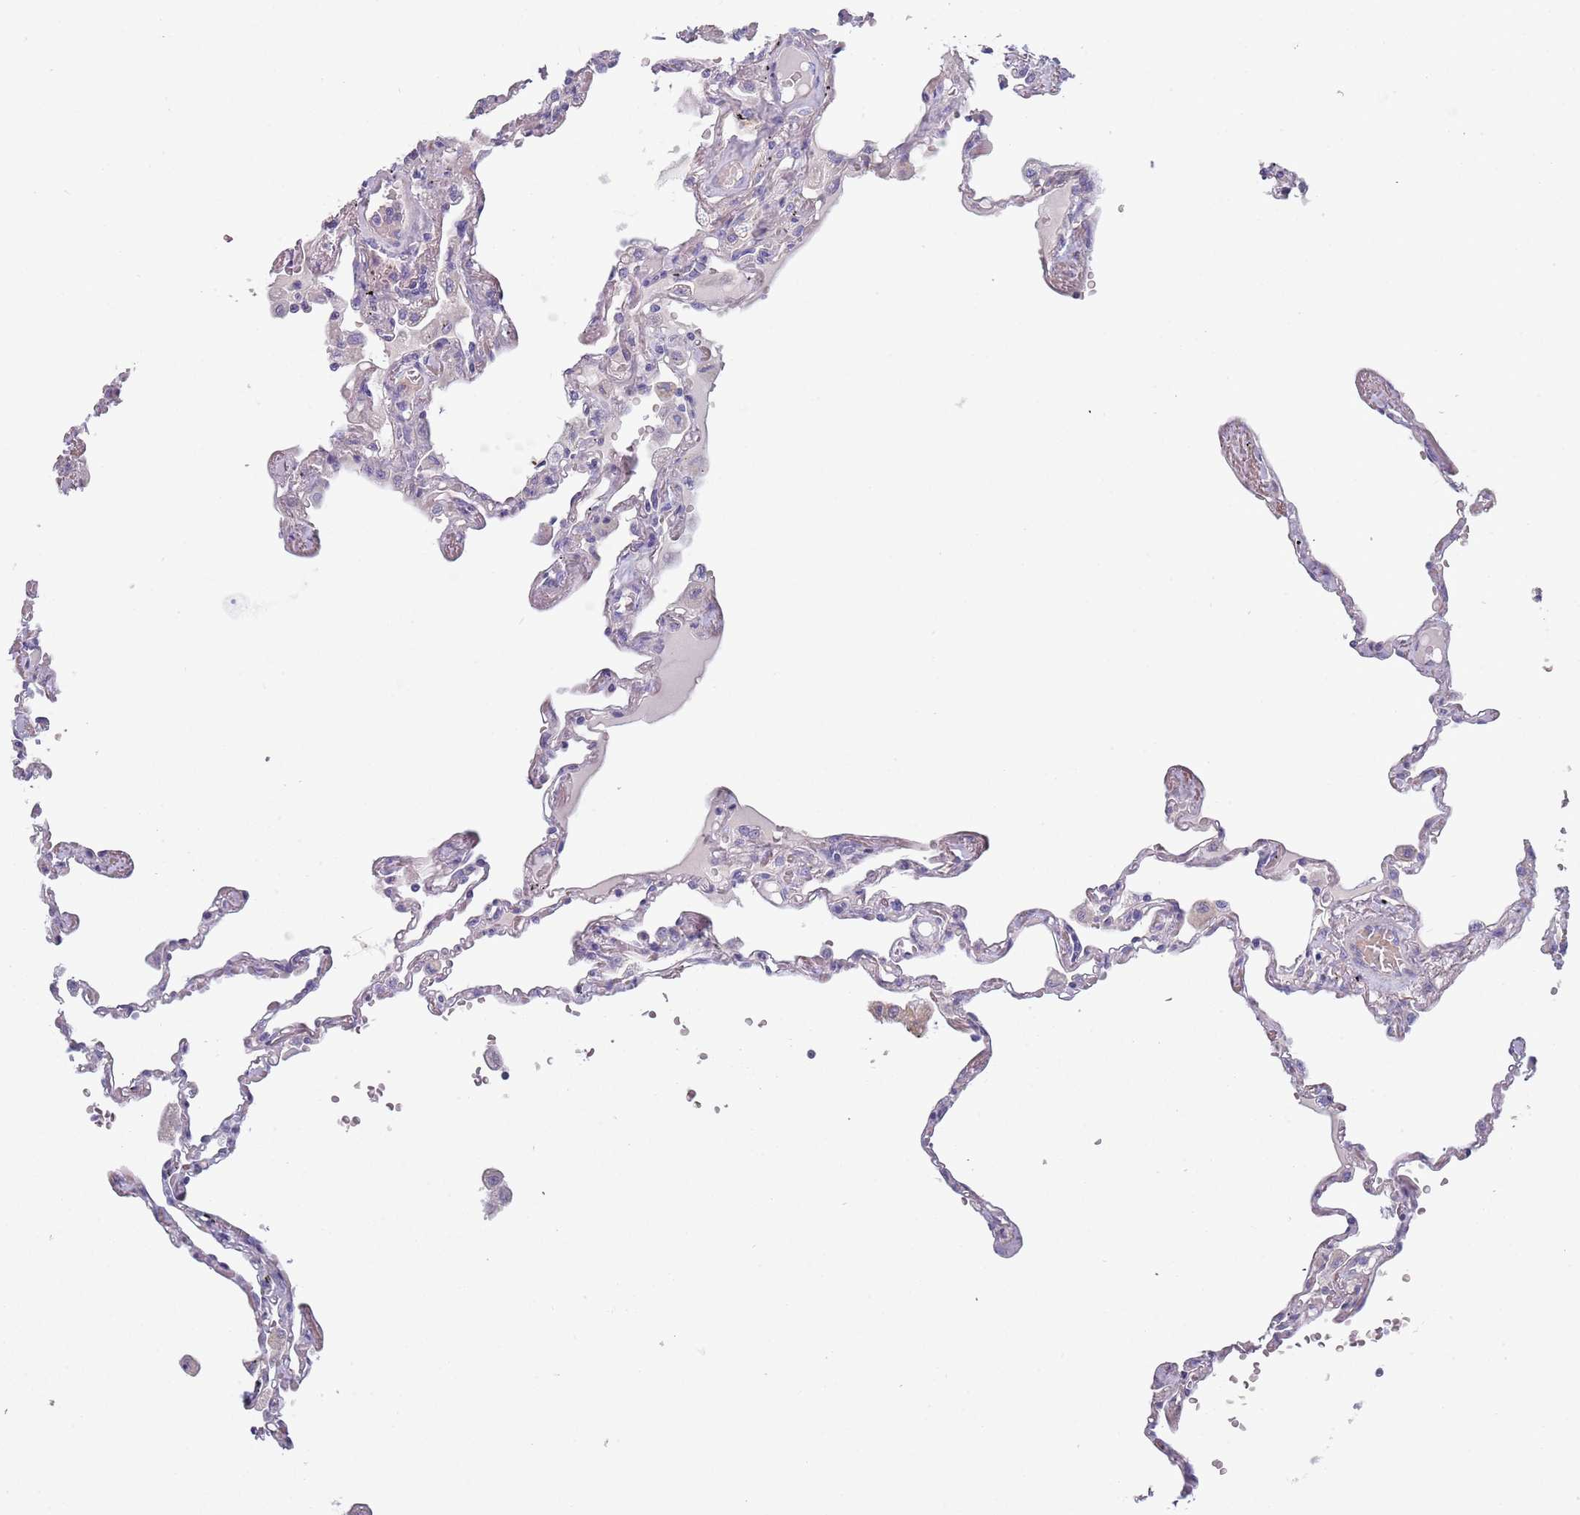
{"staining": {"intensity": "negative", "quantity": "none", "location": "none"}, "tissue": "lung", "cell_type": "Alveolar cells", "image_type": "normal", "snomed": [{"axis": "morphology", "description": "Normal tissue, NOS"}, {"axis": "topography", "description": "Lung"}], "caption": "A photomicrograph of lung stained for a protein reveals no brown staining in alveolar cells.", "gene": "MAN1C1", "patient": {"sex": "female", "age": 67}}